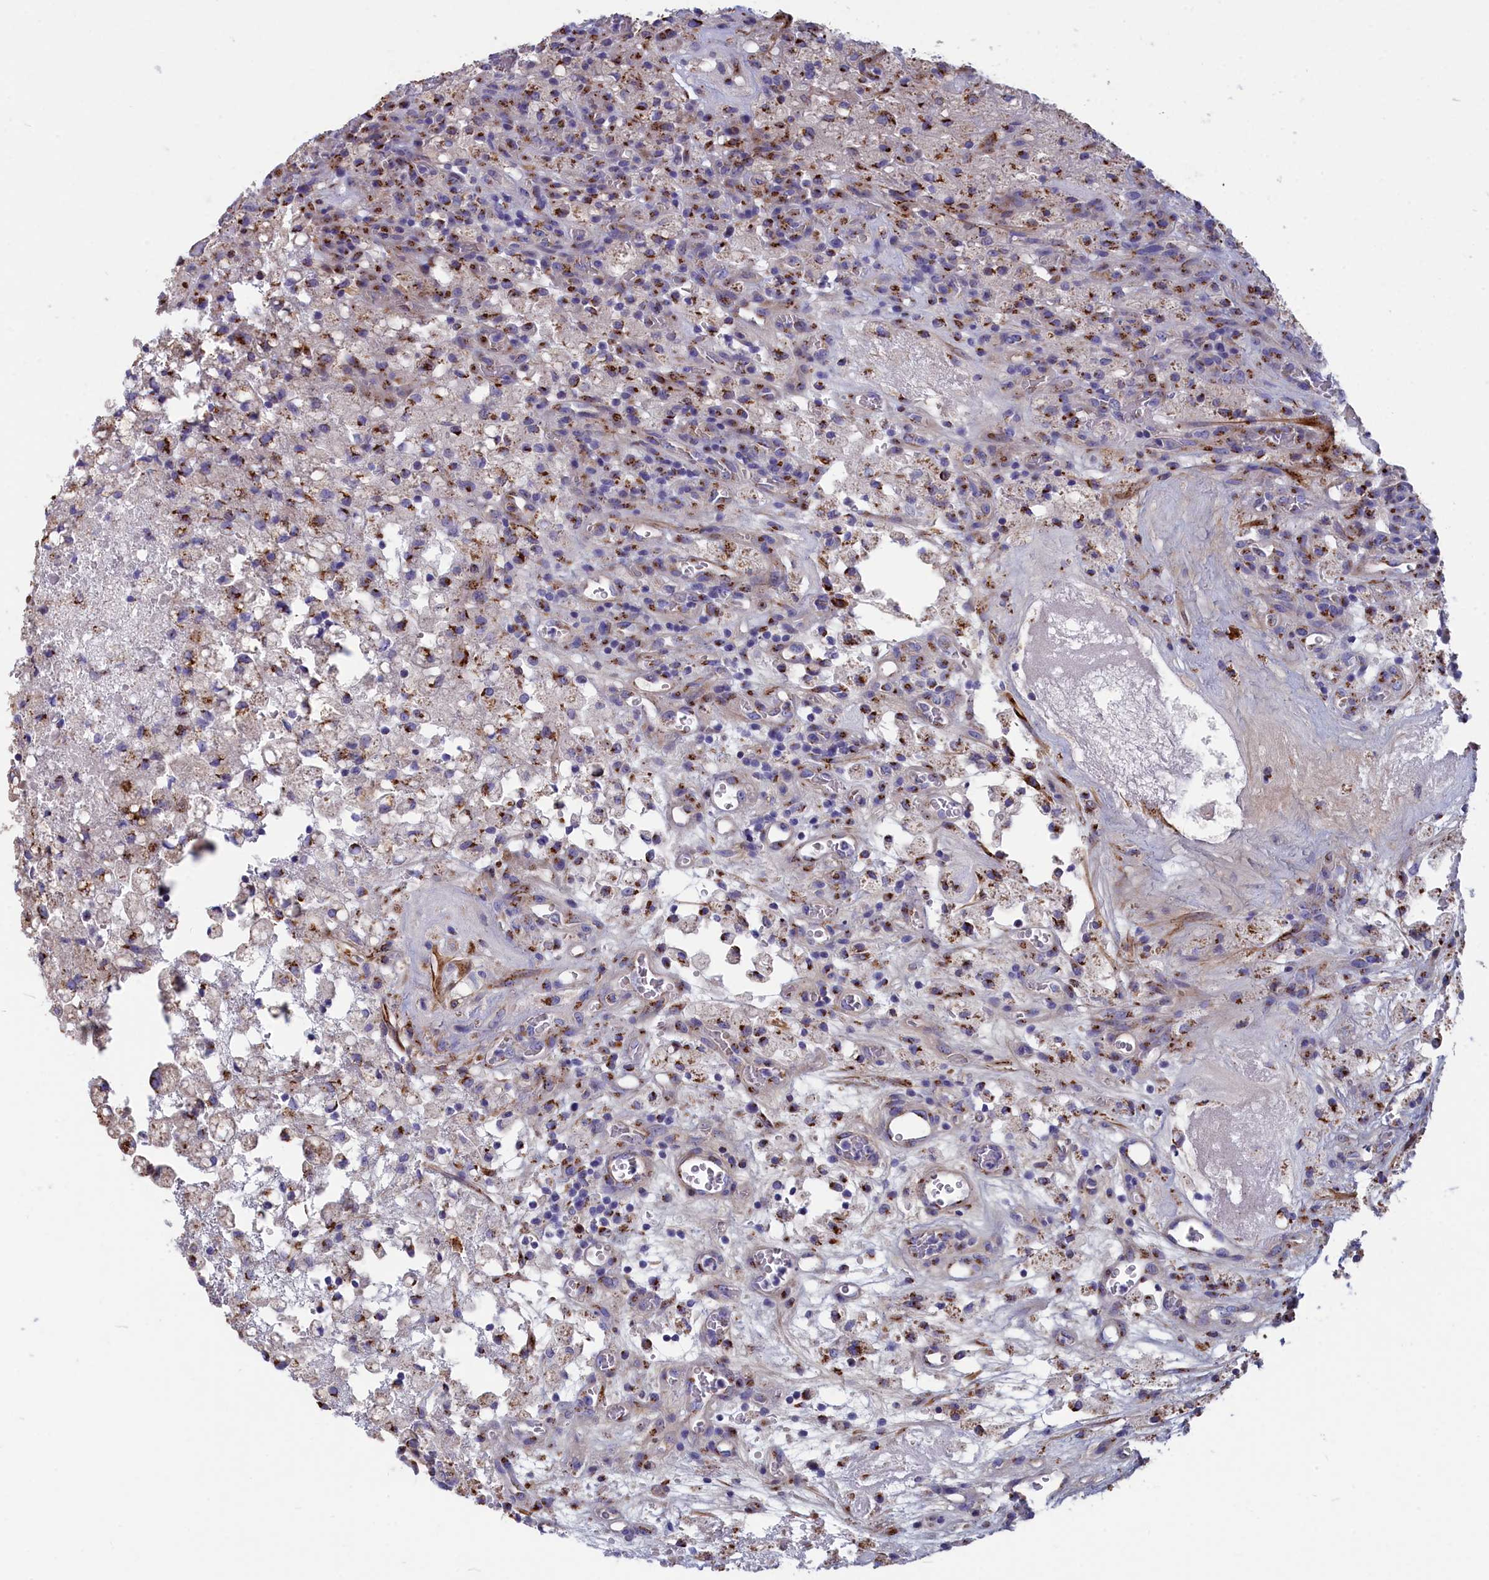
{"staining": {"intensity": "moderate", "quantity": "25%-75%", "location": "cytoplasmic/membranous"}, "tissue": "glioma", "cell_type": "Tumor cells", "image_type": "cancer", "snomed": [{"axis": "morphology", "description": "Glioma, malignant, High grade"}, {"axis": "topography", "description": "Brain"}], "caption": "Protein positivity by IHC reveals moderate cytoplasmic/membranous positivity in approximately 25%-75% of tumor cells in malignant glioma (high-grade).", "gene": "TUBGCP4", "patient": {"sex": "male", "age": 76}}